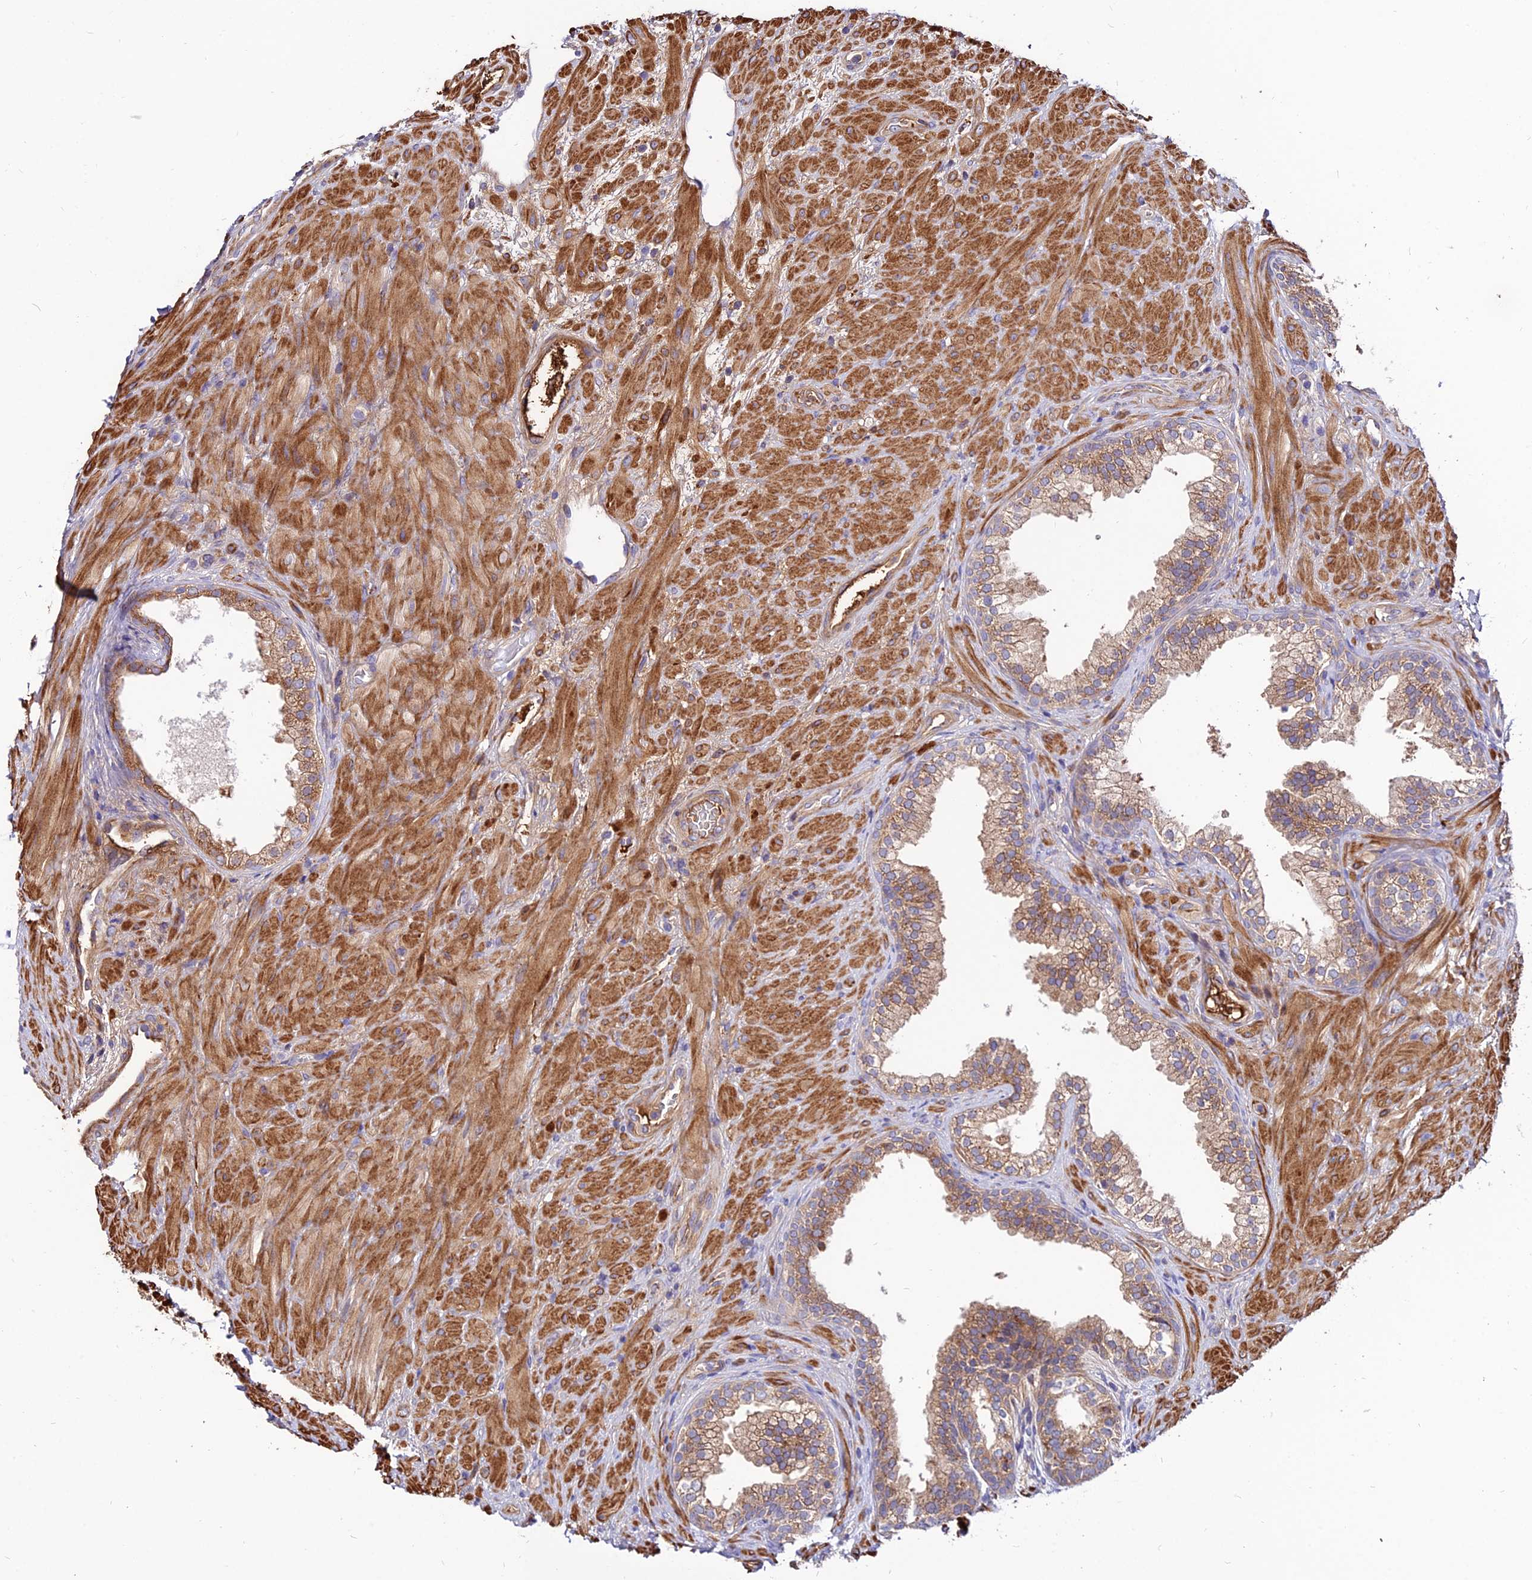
{"staining": {"intensity": "moderate", "quantity": ">75%", "location": "cytoplasmic/membranous"}, "tissue": "prostate", "cell_type": "Glandular cells", "image_type": "normal", "snomed": [{"axis": "morphology", "description": "Normal tissue, NOS"}, {"axis": "topography", "description": "Prostate"}], "caption": "This is an image of immunohistochemistry staining of unremarkable prostate, which shows moderate expression in the cytoplasmic/membranous of glandular cells.", "gene": "PYM1", "patient": {"sex": "male", "age": 76}}